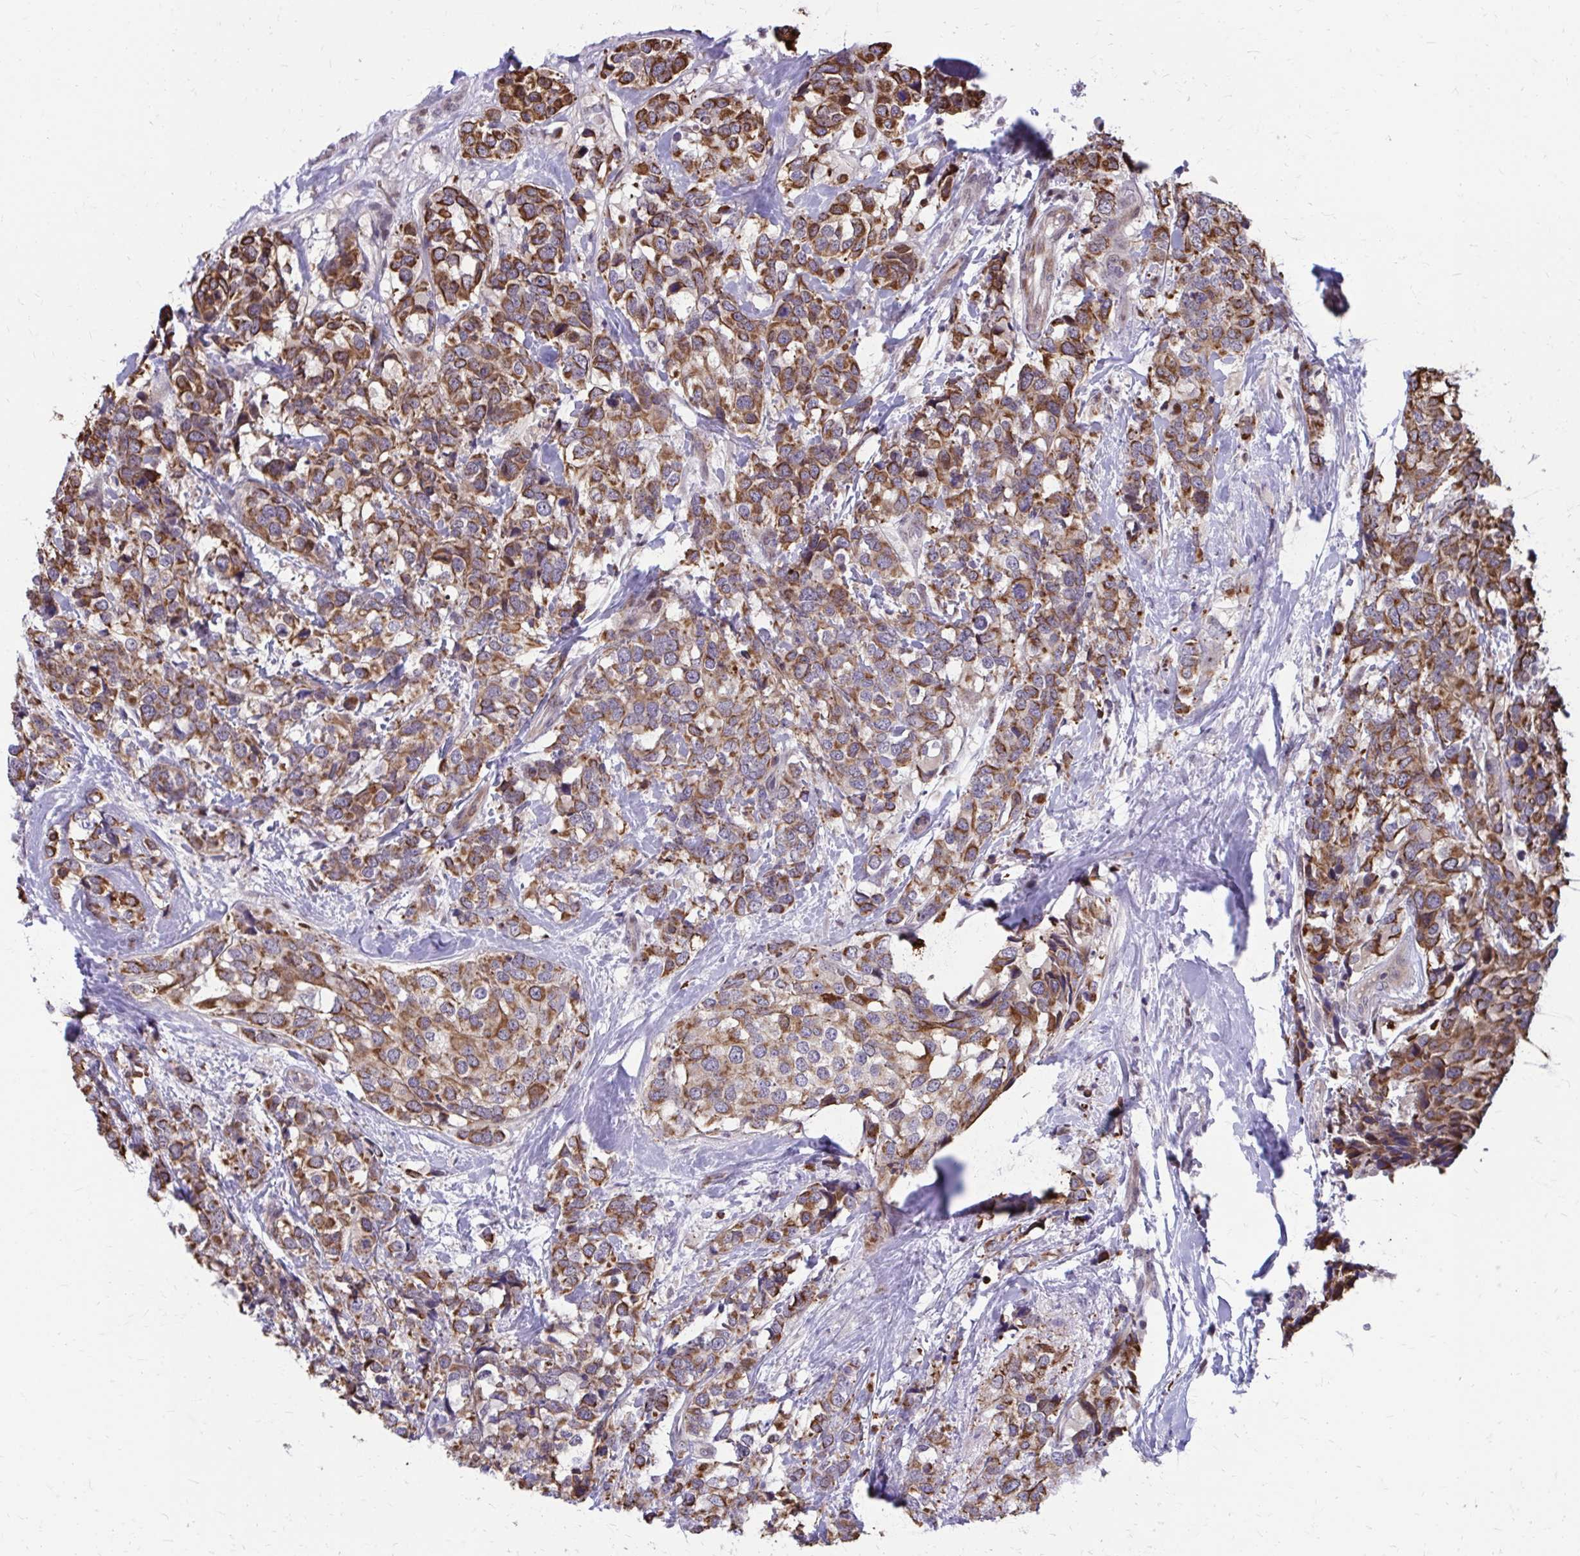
{"staining": {"intensity": "strong", "quantity": ">75%", "location": "cytoplasmic/membranous"}, "tissue": "breast cancer", "cell_type": "Tumor cells", "image_type": "cancer", "snomed": [{"axis": "morphology", "description": "Lobular carcinoma"}, {"axis": "topography", "description": "Breast"}], "caption": "Protein staining of lobular carcinoma (breast) tissue shows strong cytoplasmic/membranous positivity in about >75% of tumor cells.", "gene": "ANKRD30B", "patient": {"sex": "female", "age": 59}}